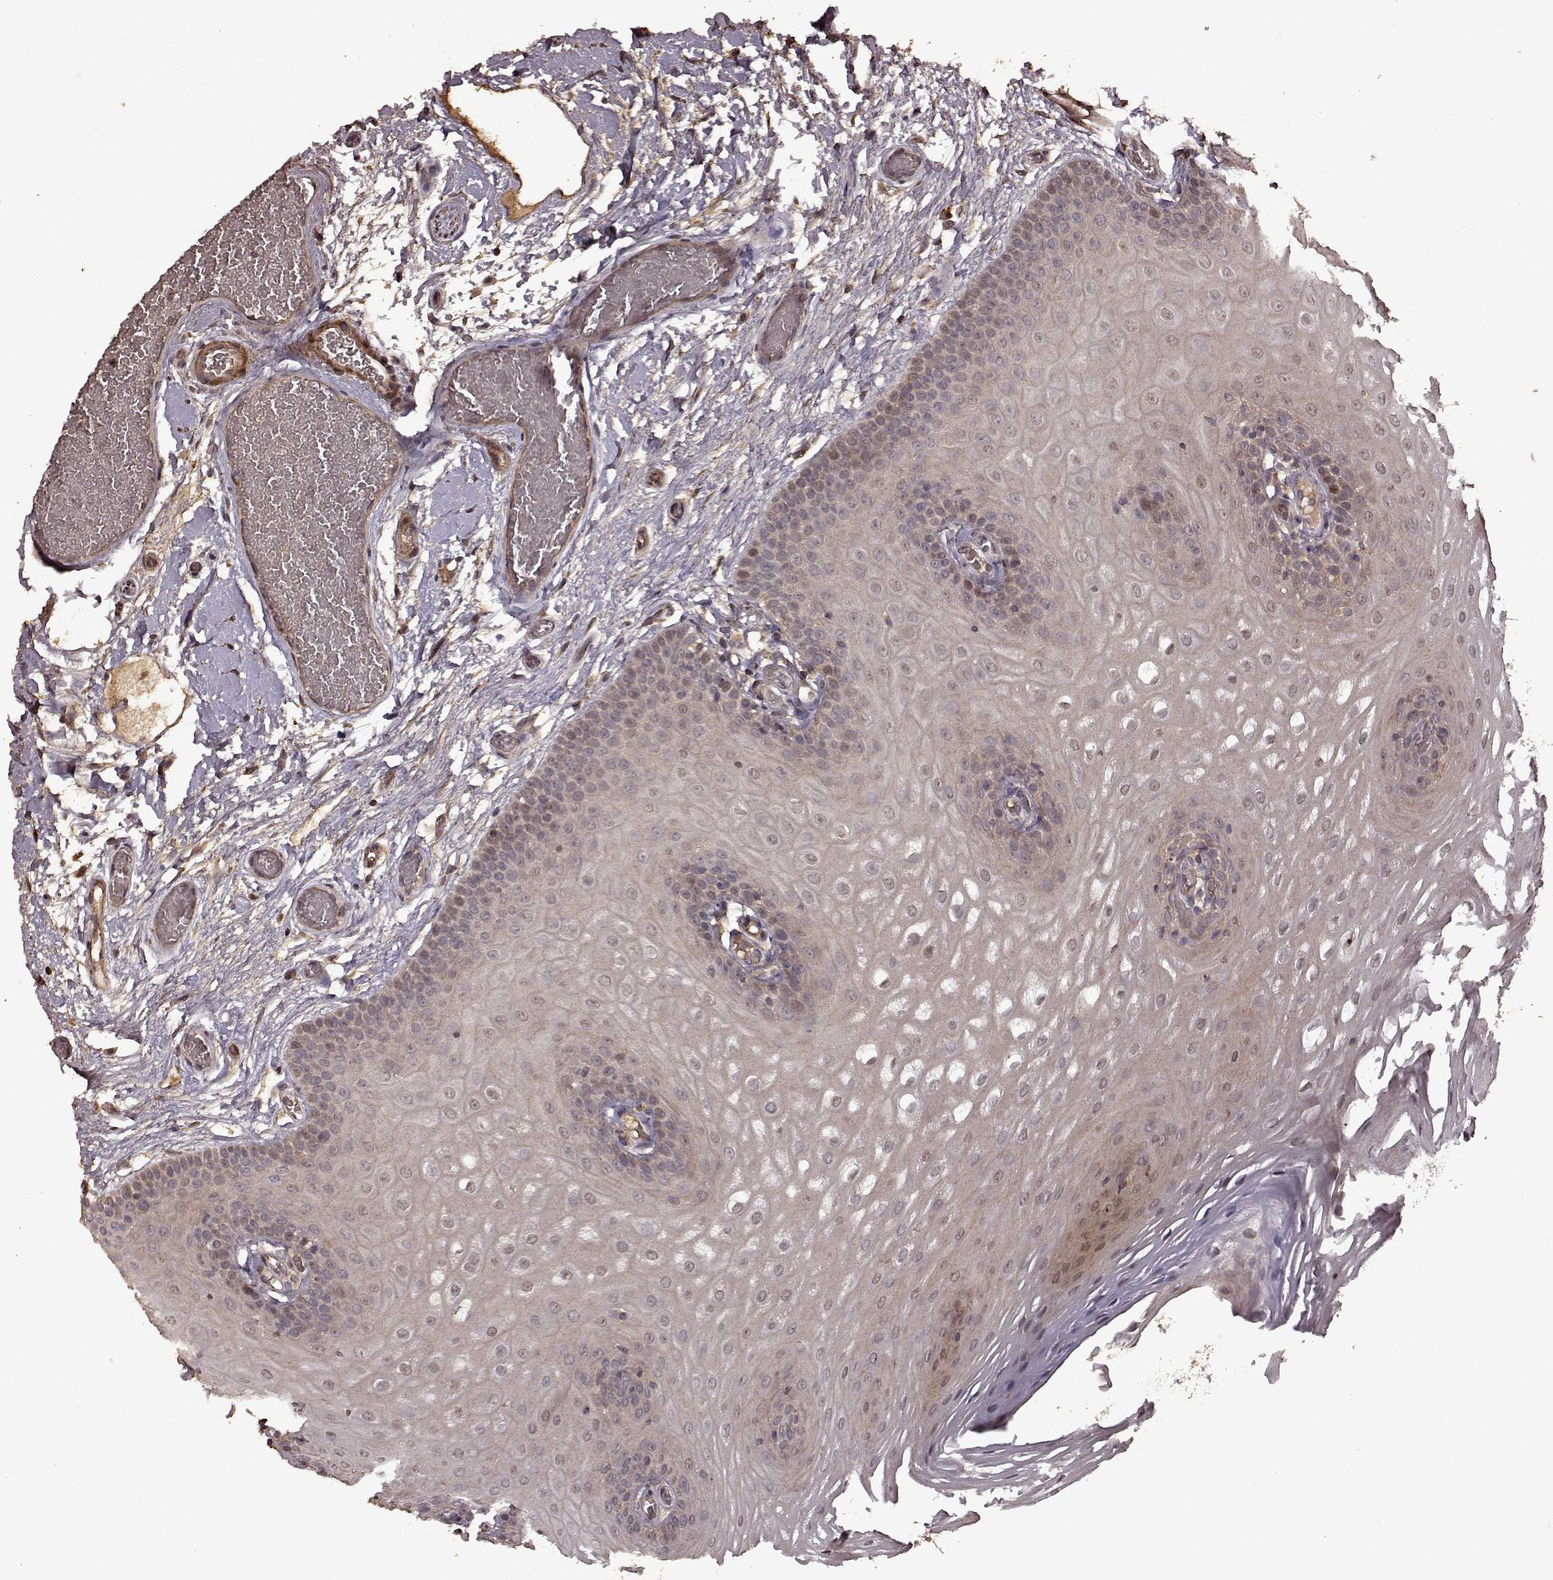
{"staining": {"intensity": "weak", "quantity": "<25%", "location": "cytoplasmic/membranous,nuclear"}, "tissue": "oral mucosa", "cell_type": "Squamous epithelial cells", "image_type": "normal", "snomed": [{"axis": "morphology", "description": "Normal tissue, NOS"}, {"axis": "morphology", "description": "Squamous cell carcinoma, NOS"}, {"axis": "topography", "description": "Oral tissue"}, {"axis": "topography", "description": "Head-Neck"}], "caption": "Photomicrograph shows no significant protein staining in squamous epithelial cells of benign oral mucosa.", "gene": "FBXW11", "patient": {"sex": "male", "age": 78}}